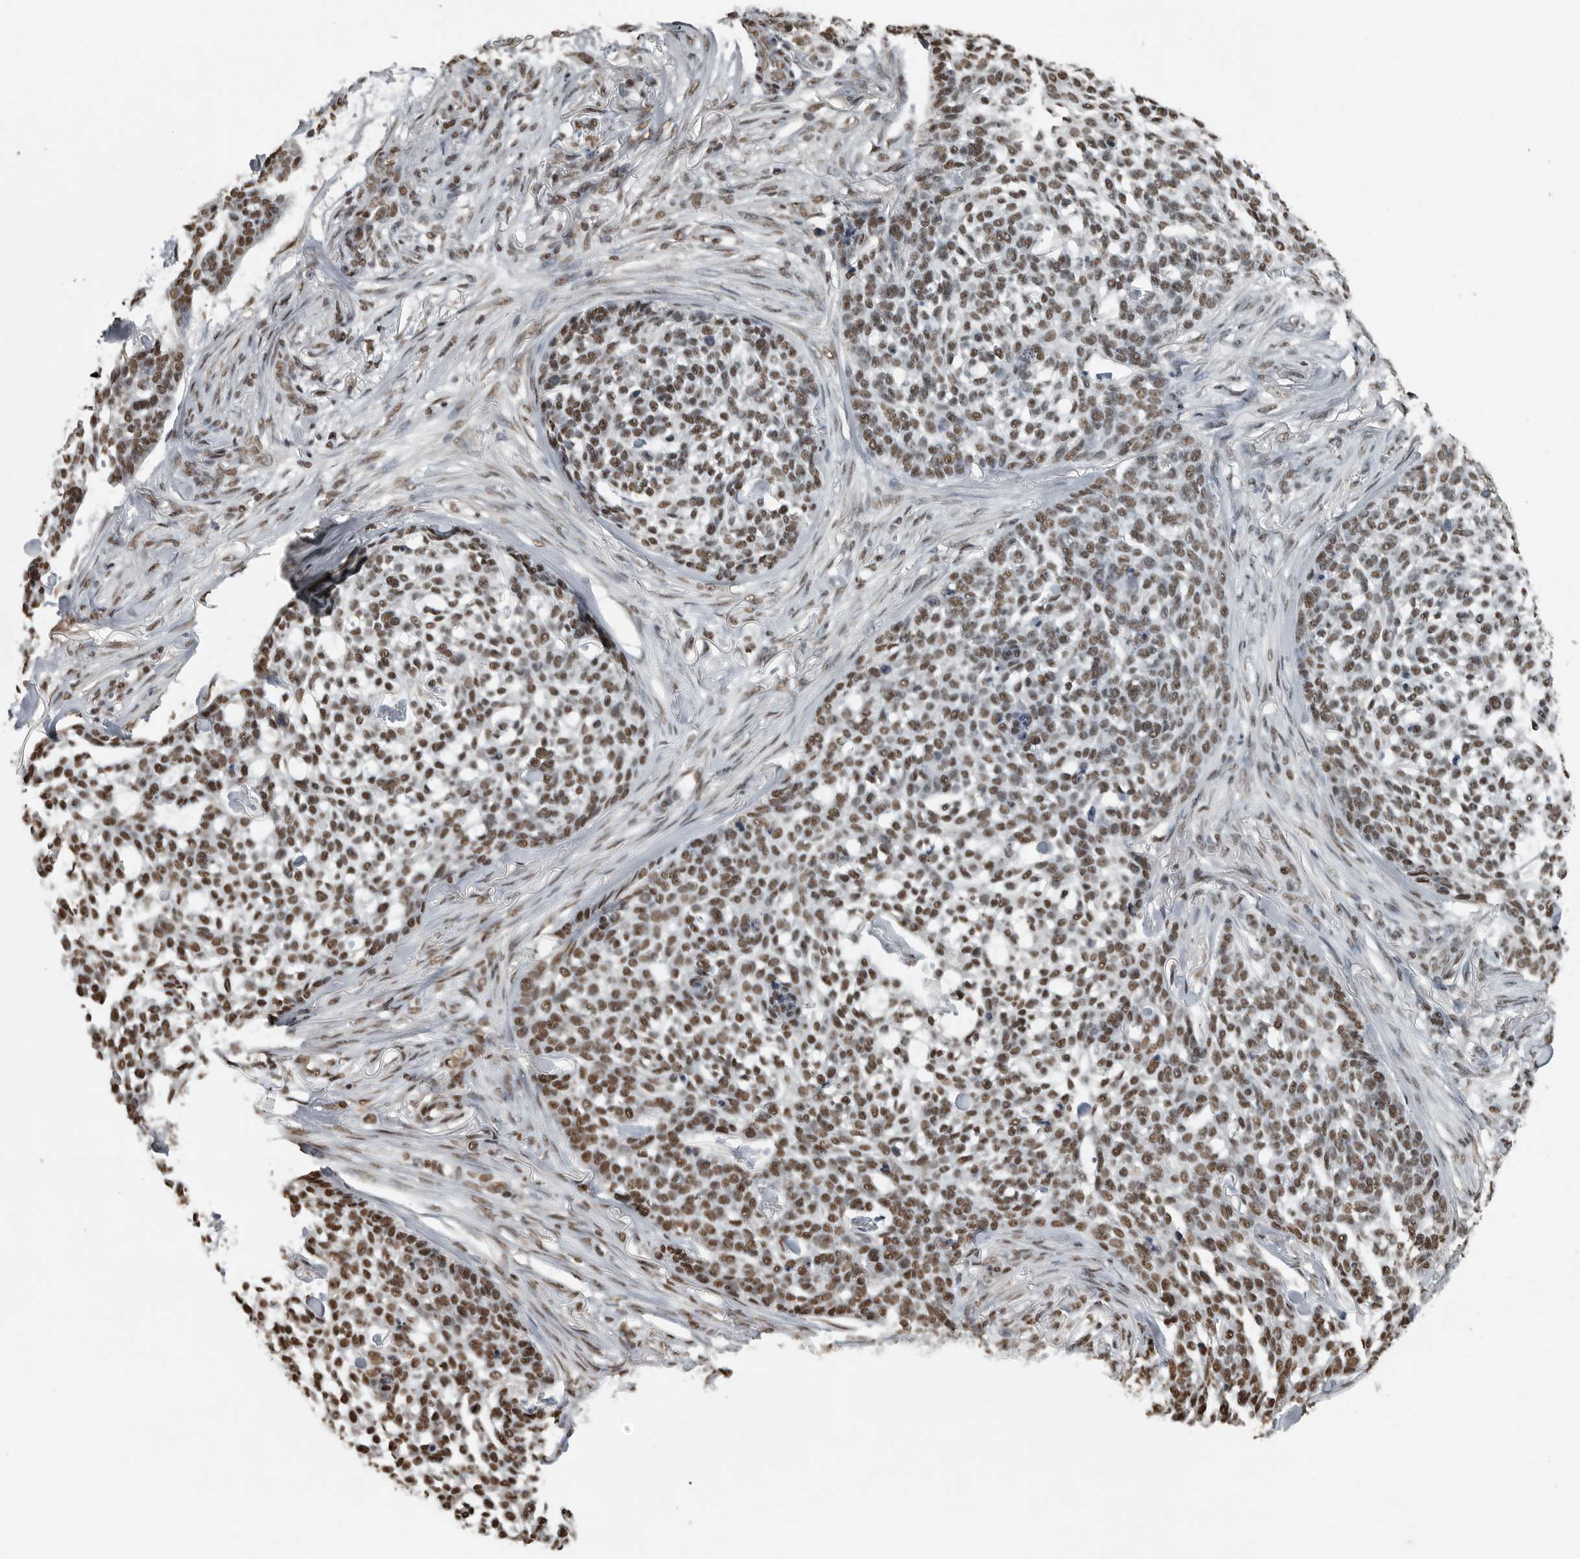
{"staining": {"intensity": "moderate", "quantity": ">75%", "location": "nuclear"}, "tissue": "skin cancer", "cell_type": "Tumor cells", "image_type": "cancer", "snomed": [{"axis": "morphology", "description": "Basal cell carcinoma"}, {"axis": "topography", "description": "Skin"}], "caption": "A high-resolution histopathology image shows IHC staining of skin basal cell carcinoma, which demonstrates moderate nuclear positivity in approximately >75% of tumor cells.", "gene": "TGS1", "patient": {"sex": "female", "age": 64}}